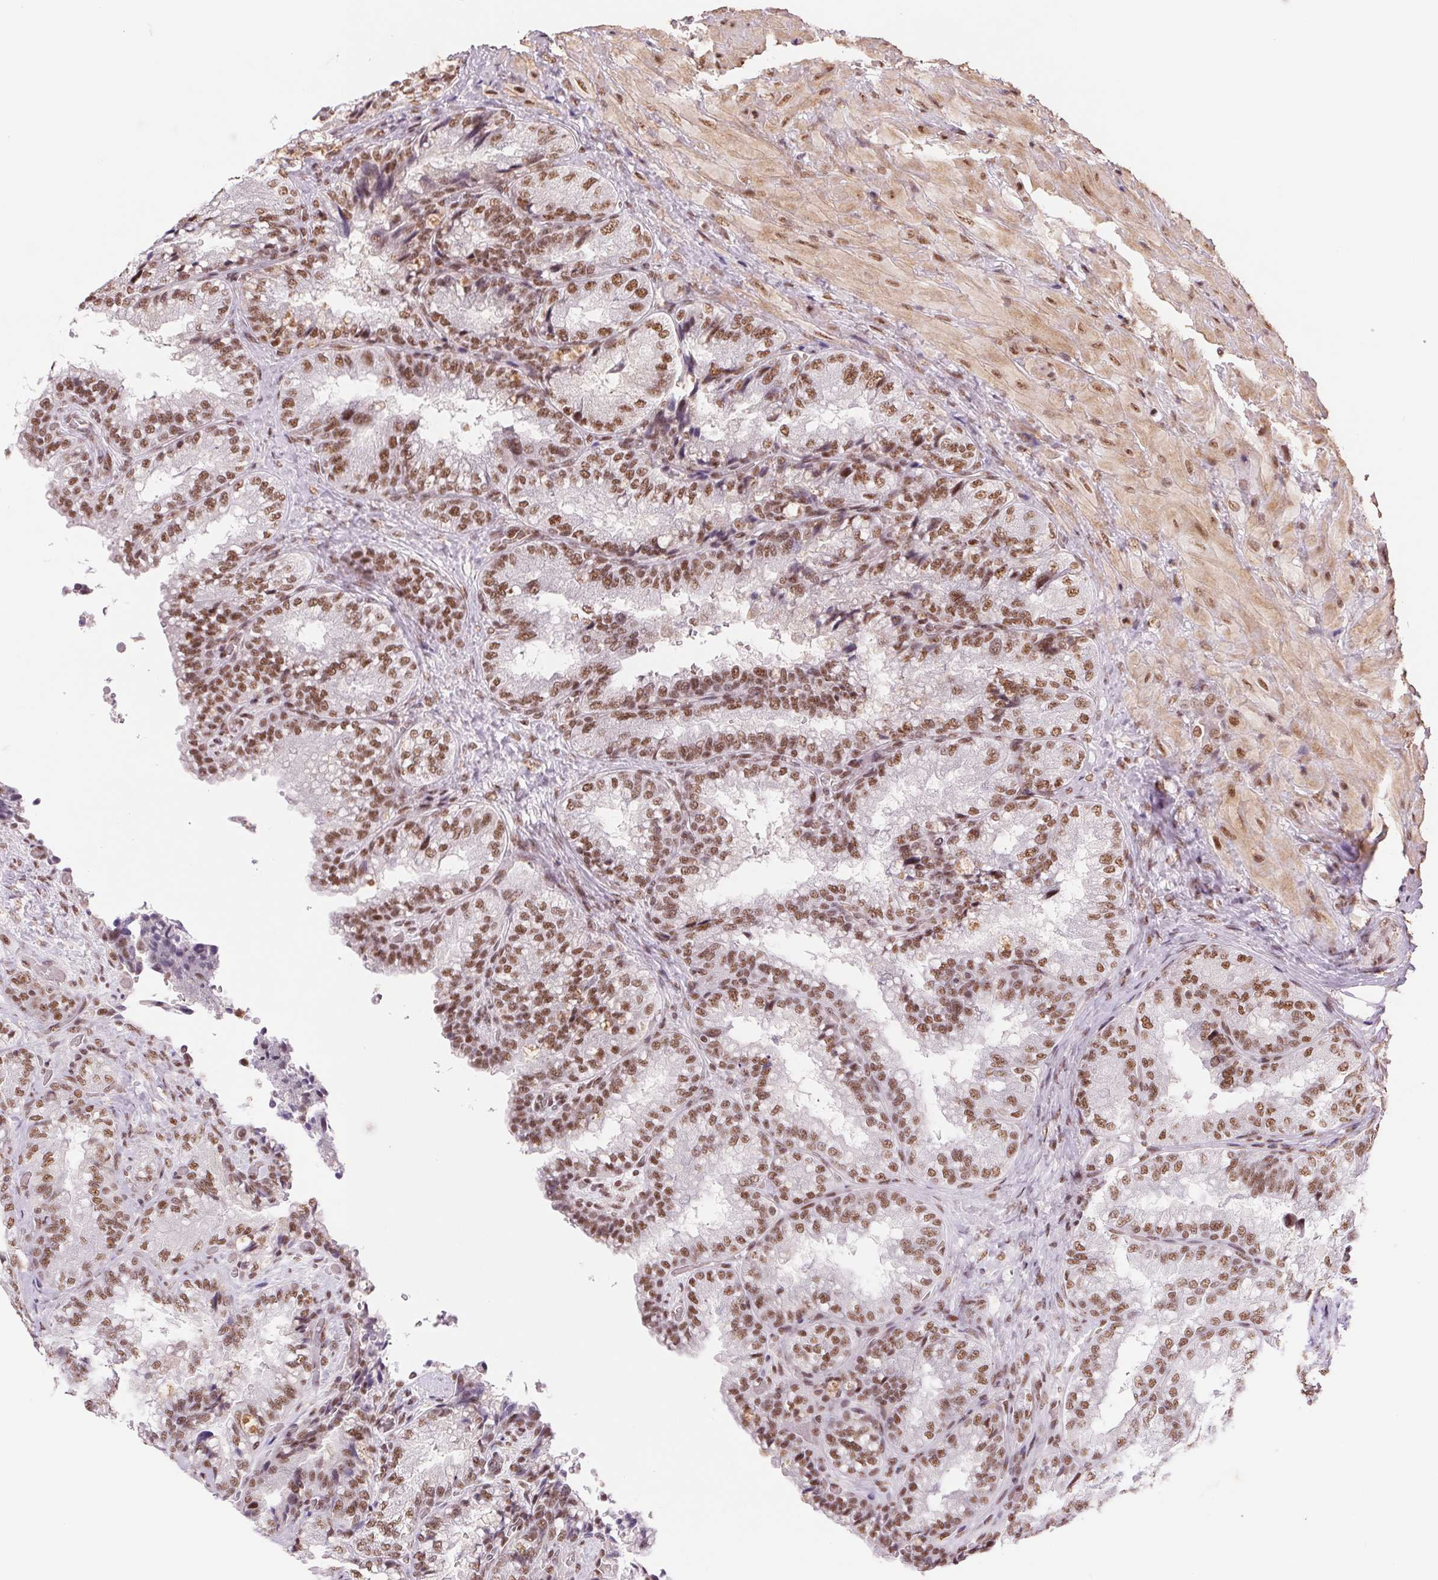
{"staining": {"intensity": "moderate", "quantity": ">75%", "location": "nuclear"}, "tissue": "seminal vesicle", "cell_type": "Glandular cells", "image_type": "normal", "snomed": [{"axis": "morphology", "description": "Normal tissue, NOS"}, {"axis": "topography", "description": "Seminal veicle"}], "caption": "Immunohistochemical staining of normal seminal vesicle shows >75% levels of moderate nuclear protein staining in about >75% of glandular cells. (IHC, brightfield microscopy, high magnification).", "gene": "SREK1", "patient": {"sex": "male", "age": 57}}